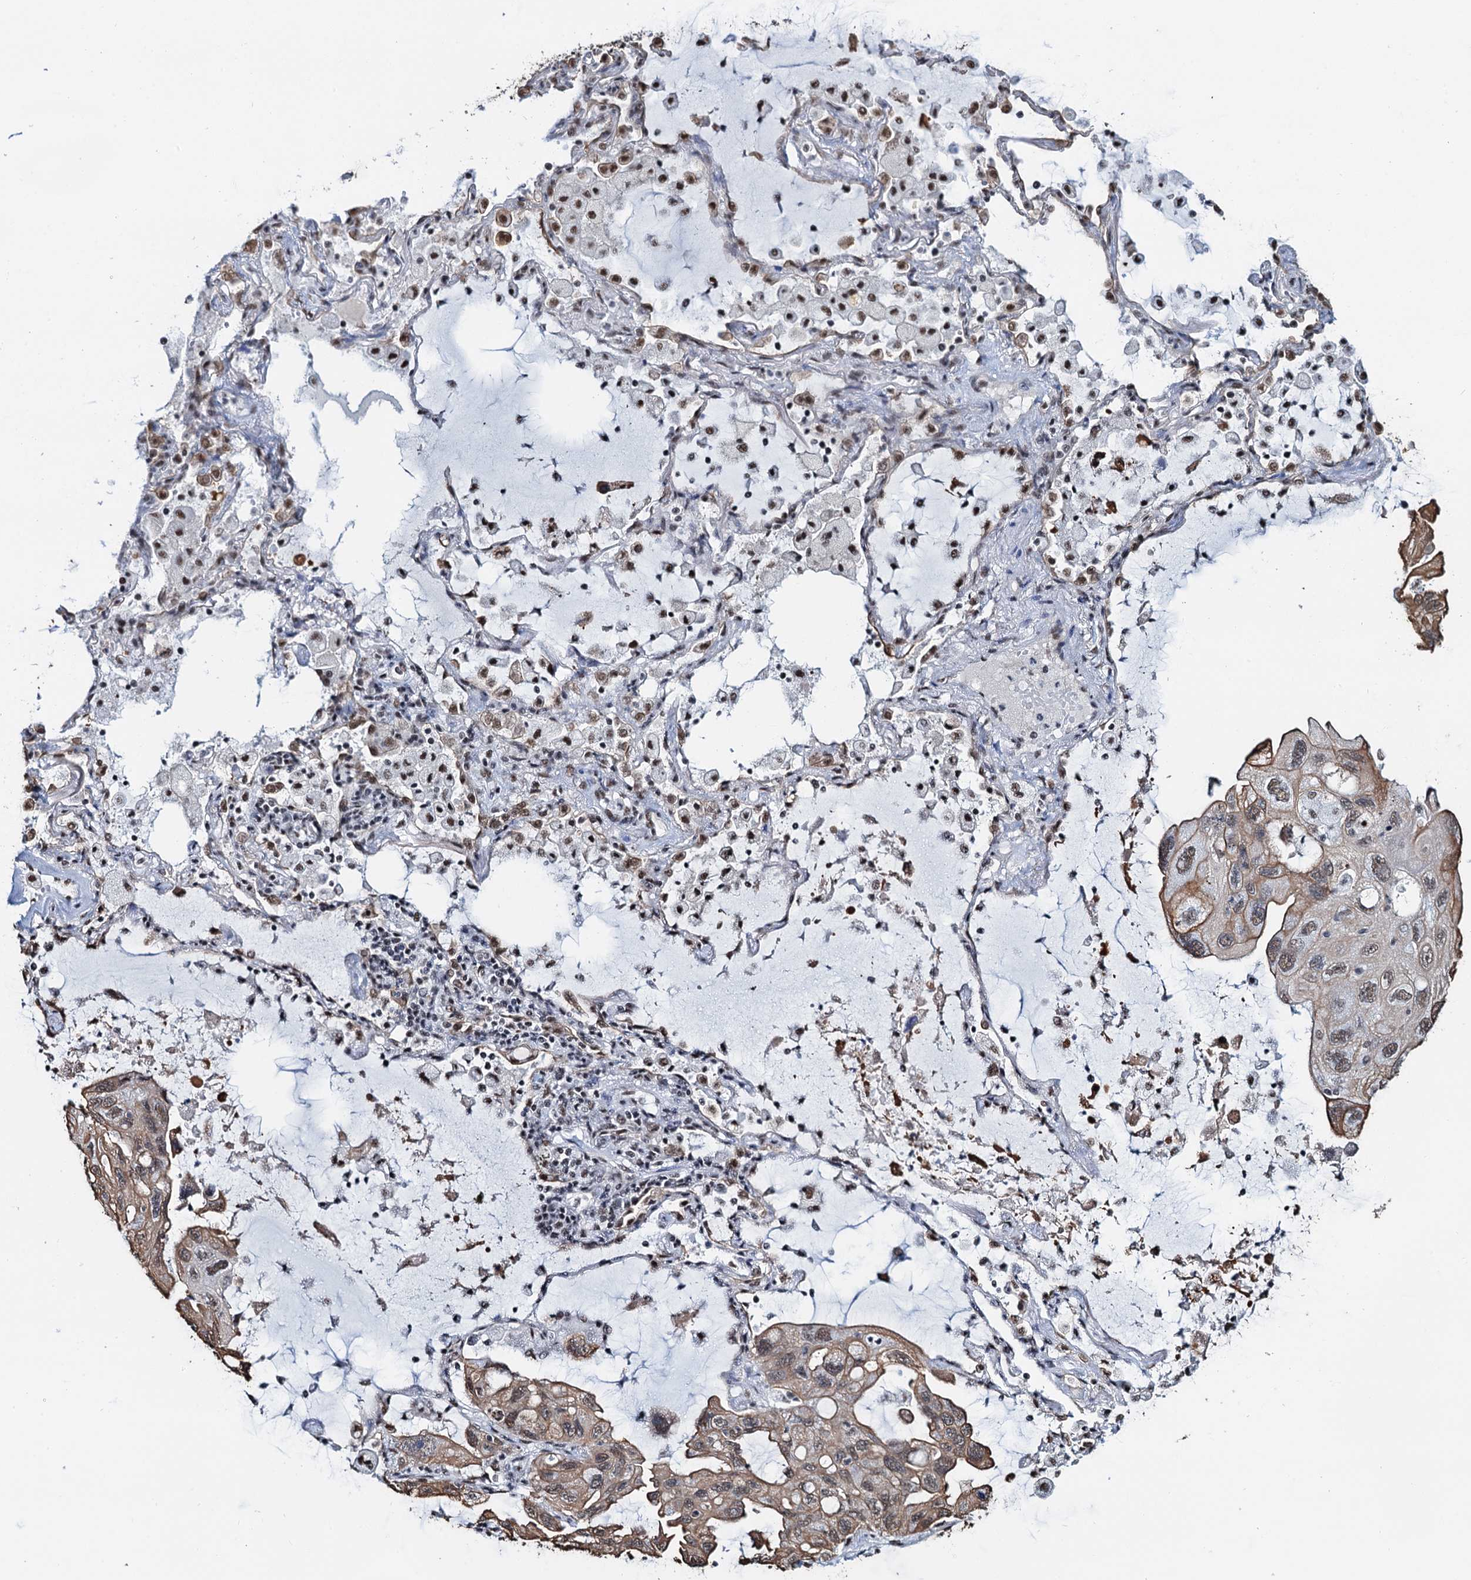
{"staining": {"intensity": "moderate", "quantity": "25%-75%", "location": "cytoplasmic/membranous,nuclear"}, "tissue": "lung cancer", "cell_type": "Tumor cells", "image_type": "cancer", "snomed": [{"axis": "morphology", "description": "Squamous cell carcinoma, NOS"}, {"axis": "topography", "description": "Lung"}], "caption": "This is a histology image of IHC staining of lung squamous cell carcinoma, which shows moderate positivity in the cytoplasmic/membranous and nuclear of tumor cells.", "gene": "ZNF609", "patient": {"sex": "female", "age": 73}}